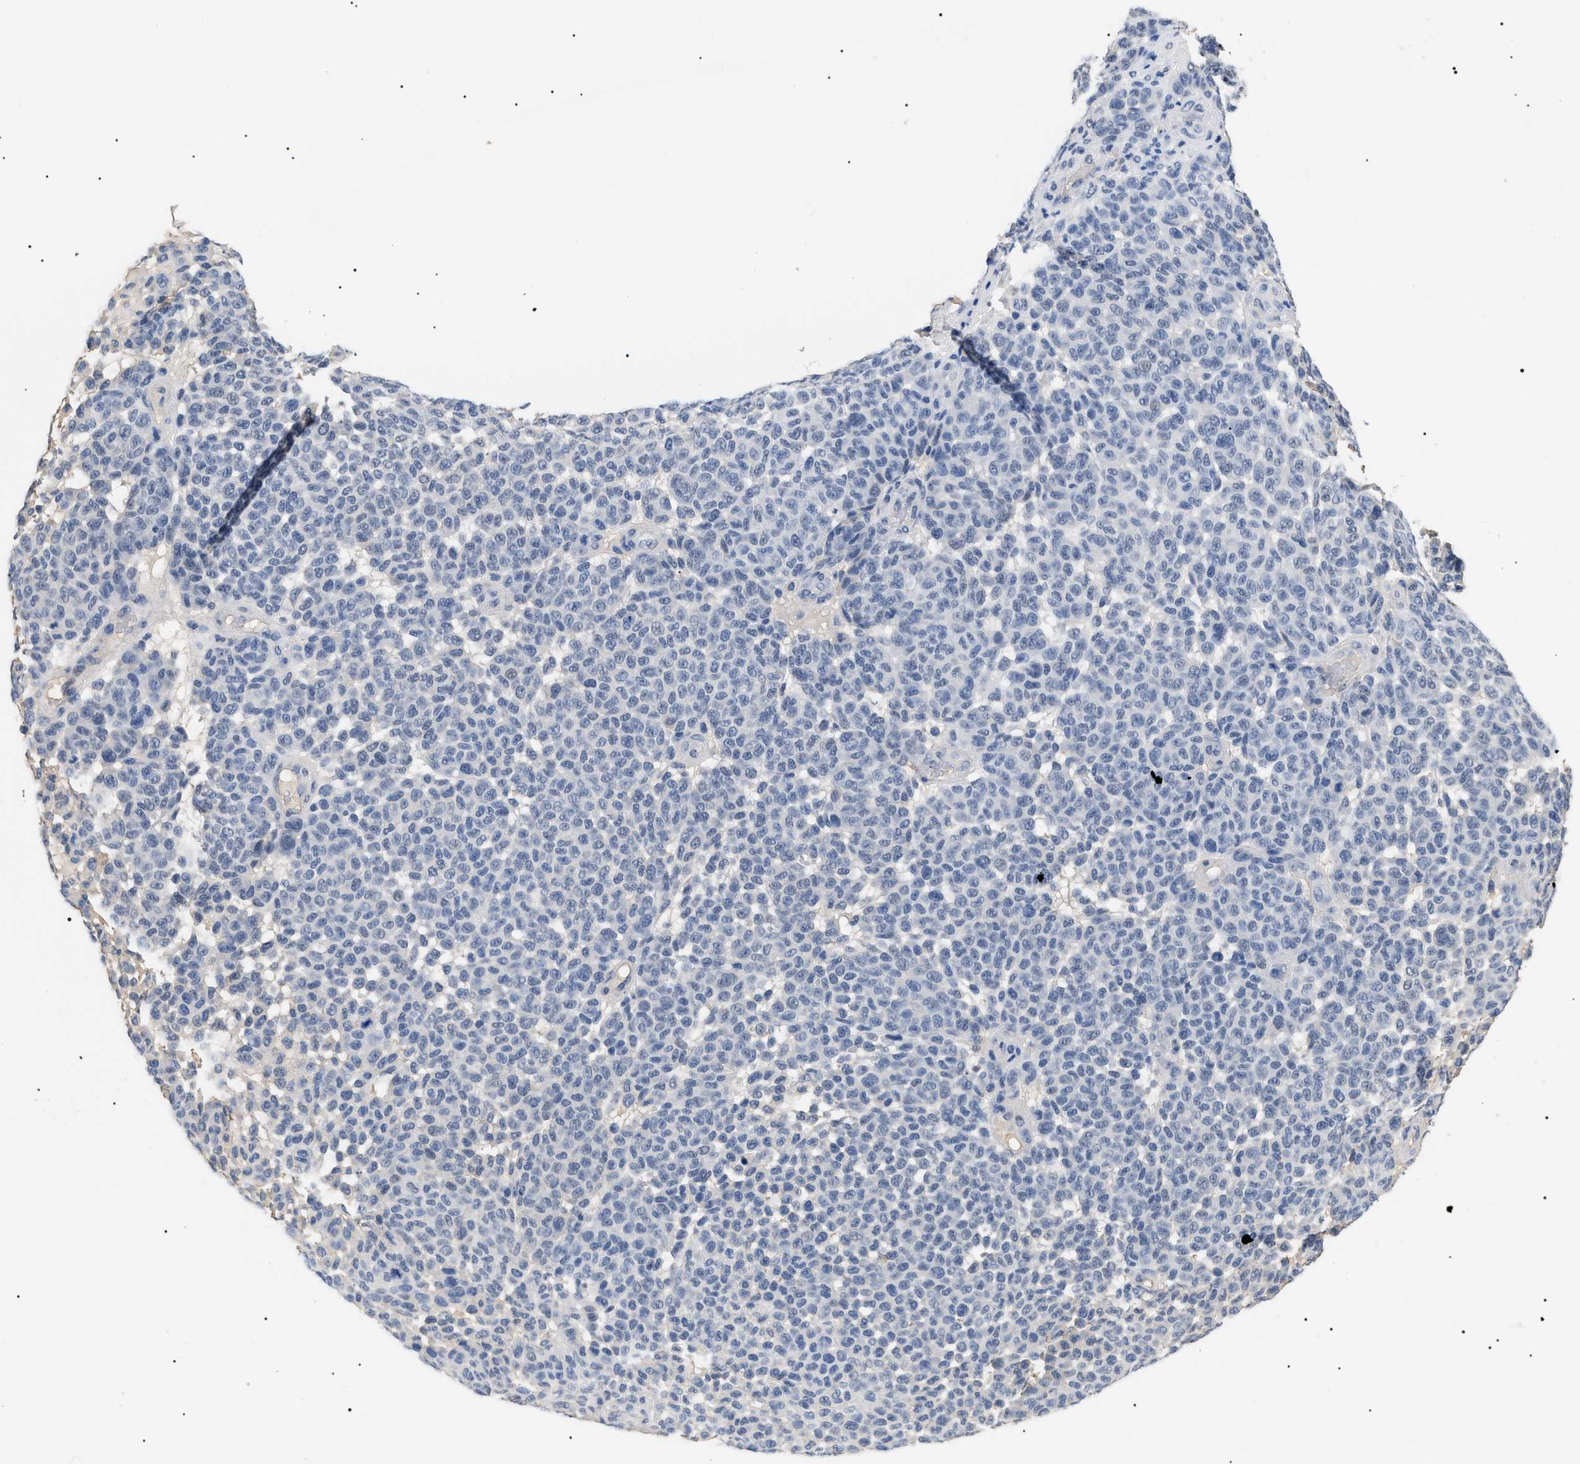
{"staining": {"intensity": "negative", "quantity": "none", "location": "none"}, "tissue": "melanoma", "cell_type": "Tumor cells", "image_type": "cancer", "snomed": [{"axis": "morphology", "description": "Malignant melanoma, NOS"}, {"axis": "topography", "description": "Skin"}], "caption": "This is a histopathology image of immunohistochemistry (IHC) staining of melanoma, which shows no positivity in tumor cells.", "gene": "PRRT2", "patient": {"sex": "male", "age": 59}}